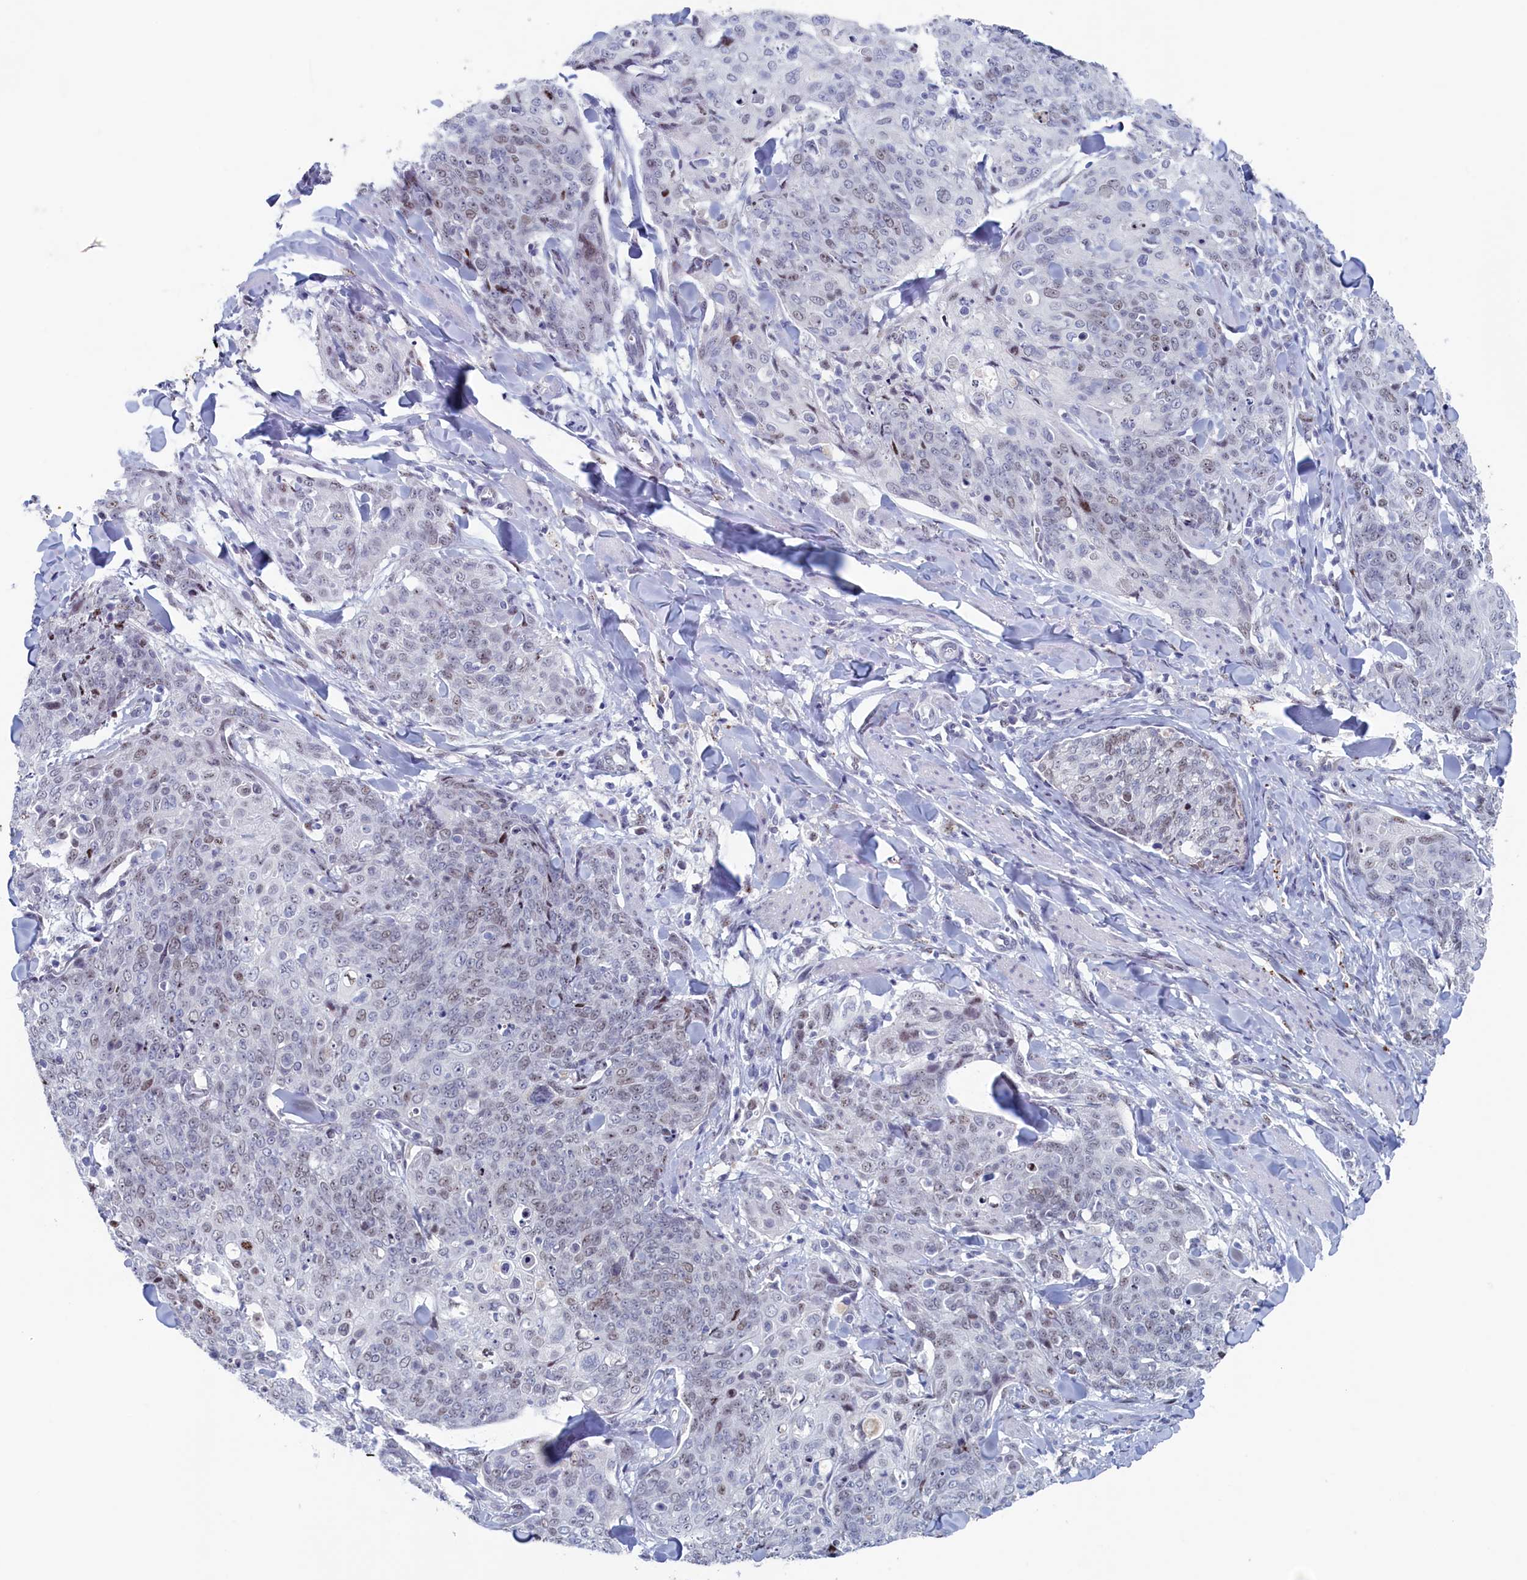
{"staining": {"intensity": "weak", "quantity": "25%-75%", "location": "nuclear"}, "tissue": "skin cancer", "cell_type": "Tumor cells", "image_type": "cancer", "snomed": [{"axis": "morphology", "description": "Squamous cell carcinoma, NOS"}, {"axis": "topography", "description": "Skin"}, {"axis": "topography", "description": "Vulva"}], "caption": "Protein analysis of skin squamous cell carcinoma tissue displays weak nuclear positivity in about 25%-75% of tumor cells. (DAB IHC with brightfield microscopy, high magnification).", "gene": "WDR76", "patient": {"sex": "female", "age": 85}}